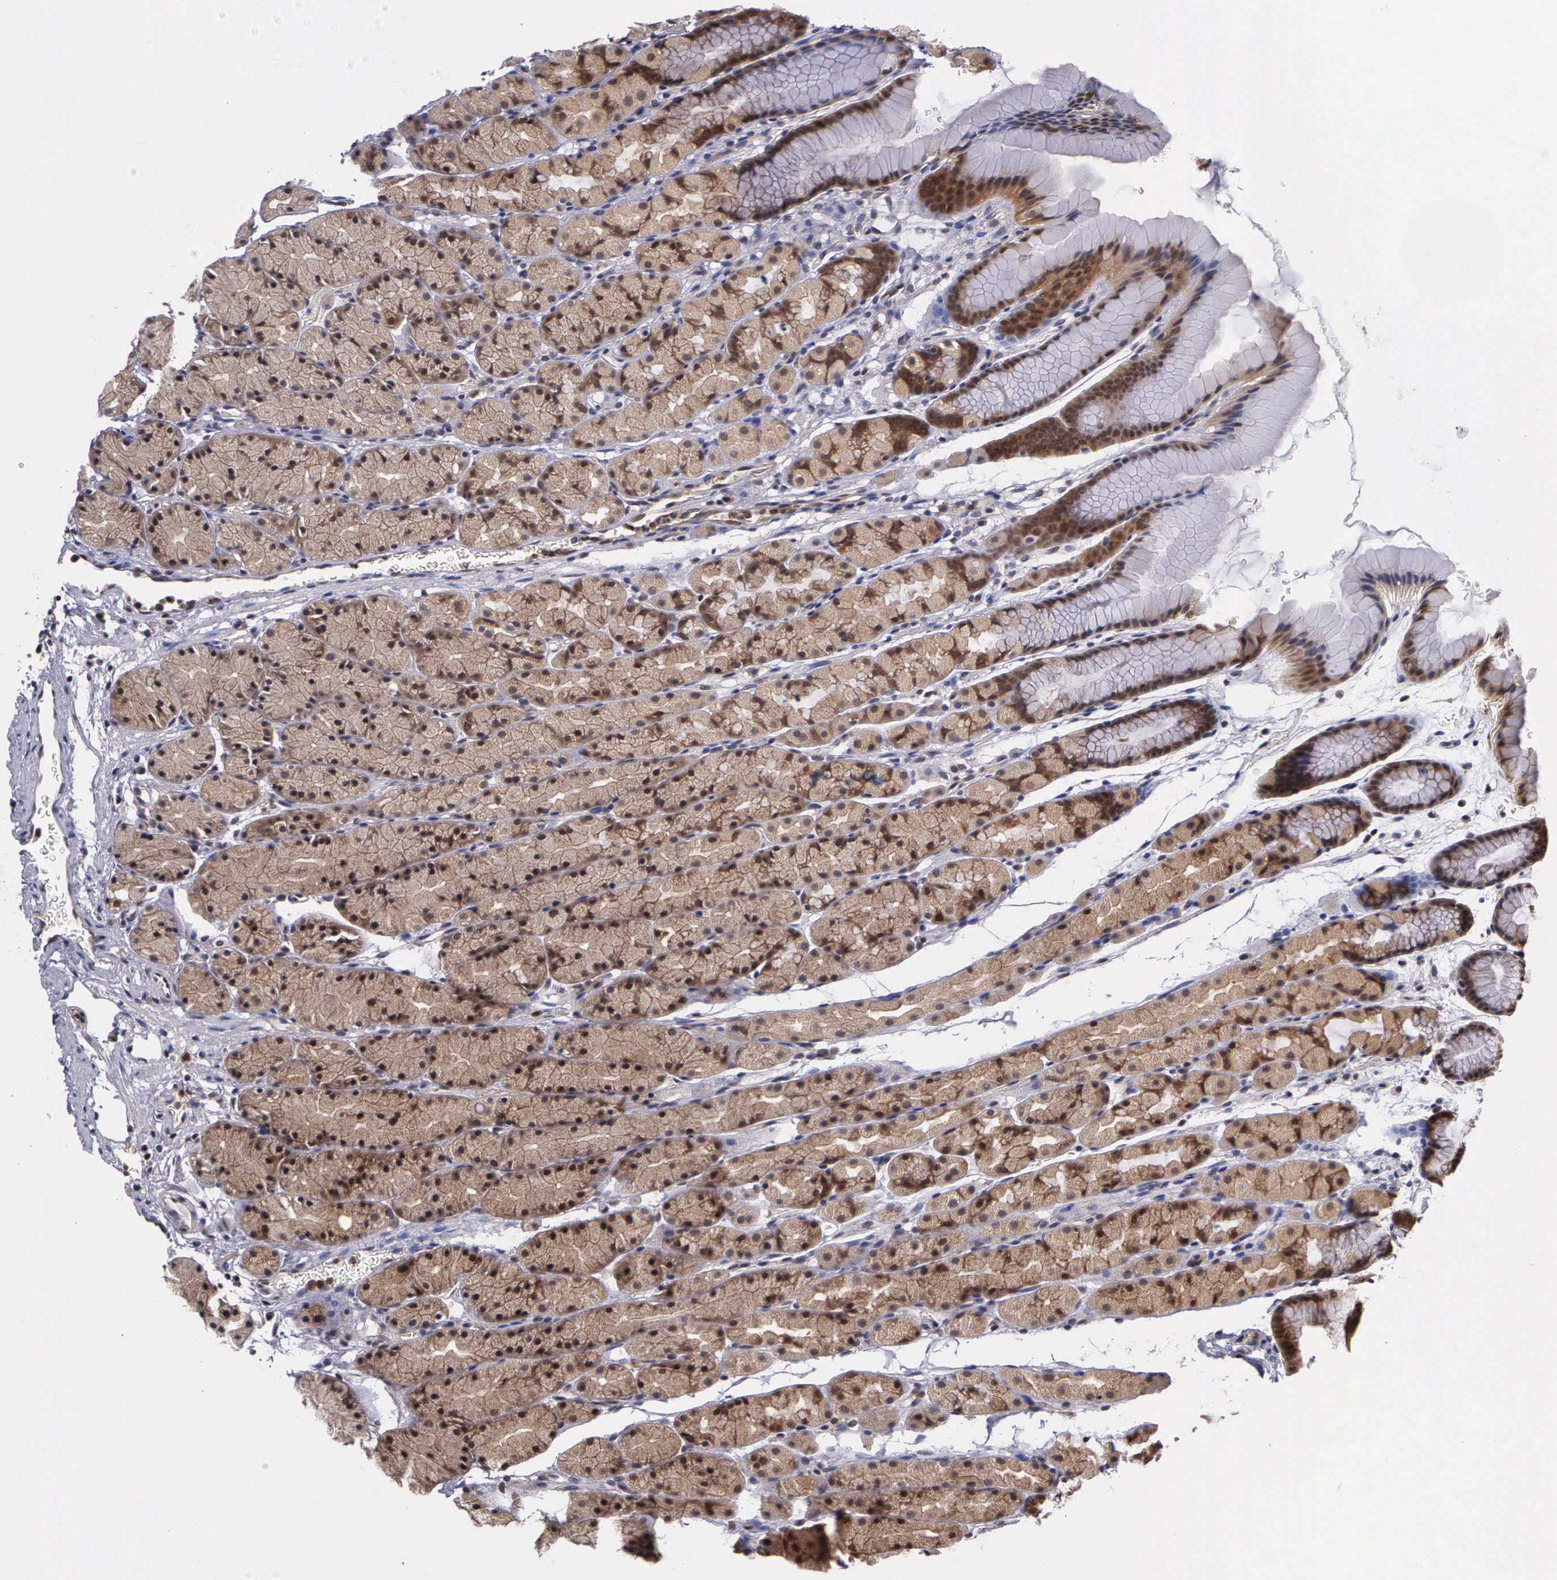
{"staining": {"intensity": "strong", "quantity": ">75%", "location": "cytoplasmic/membranous"}, "tissue": "stomach", "cell_type": "Glandular cells", "image_type": "normal", "snomed": [{"axis": "morphology", "description": "Normal tissue, NOS"}, {"axis": "topography", "description": "Esophagus"}, {"axis": "topography", "description": "Stomach, upper"}], "caption": "Strong cytoplasmic/membranous protein expression is appreciated in about >75% of glandular cells in stomach.", "gene": "IGBP1P2", "patient": {"sex": "male", "age": 47}}